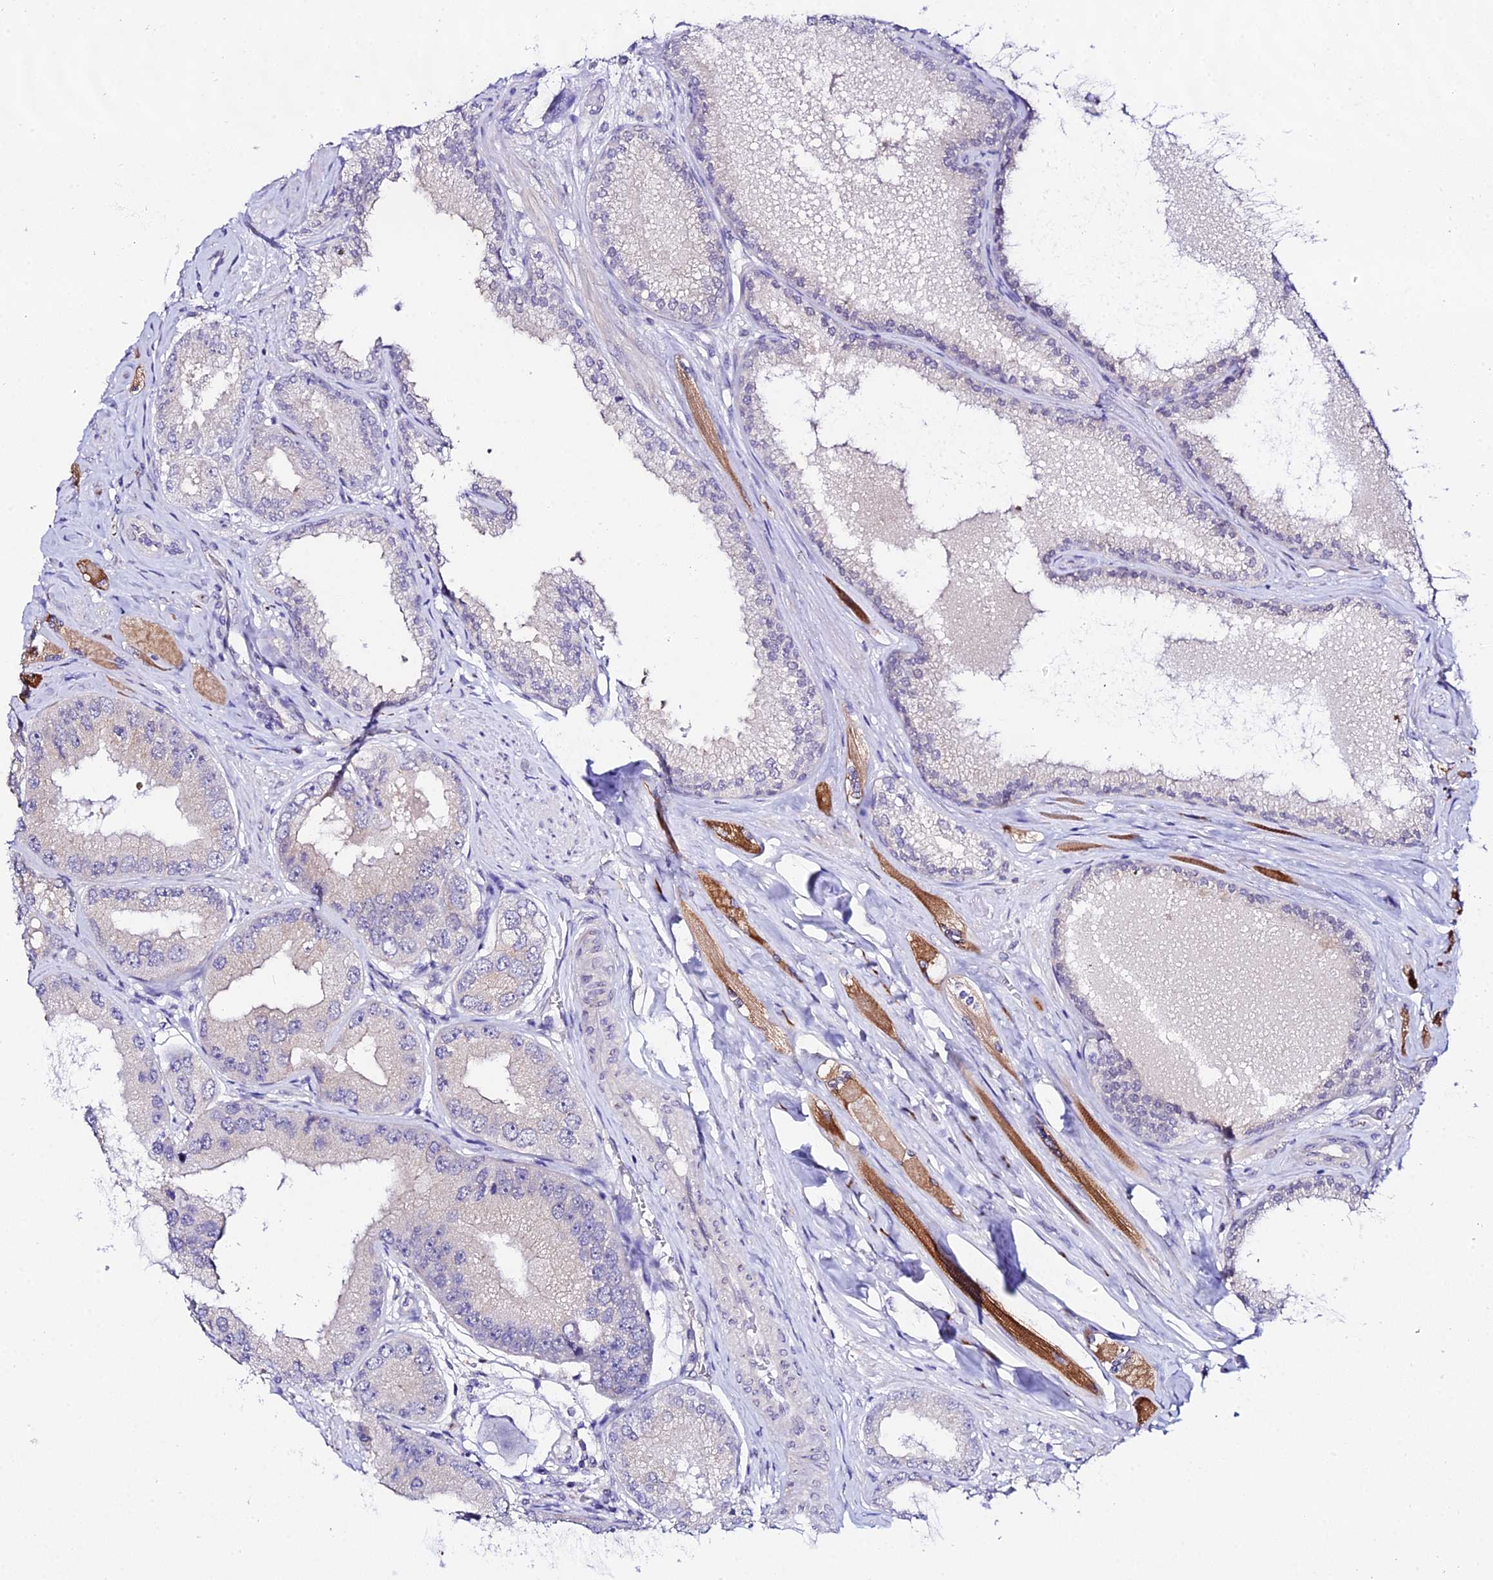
{"staining": {"intensity": "negative", "quantity": "none", "location": "none"}, "tissue": "prostate cancer", "cell_type": "Tumor cells", "image_type": "cancer", "snomed": [{"axis": "morphology", "description": "Adenocarcinoma, High grade"}, {"axis": "topography", "description": "Prostate"}], "caption": "Tumor cells are negative for protein expression in human prostate adenocarcinoma (high-grade). (IHC, brightfield microscopy, high magnification).", "gene": "ATG16L2", "patient": {"sex": "male", "age": 71}}